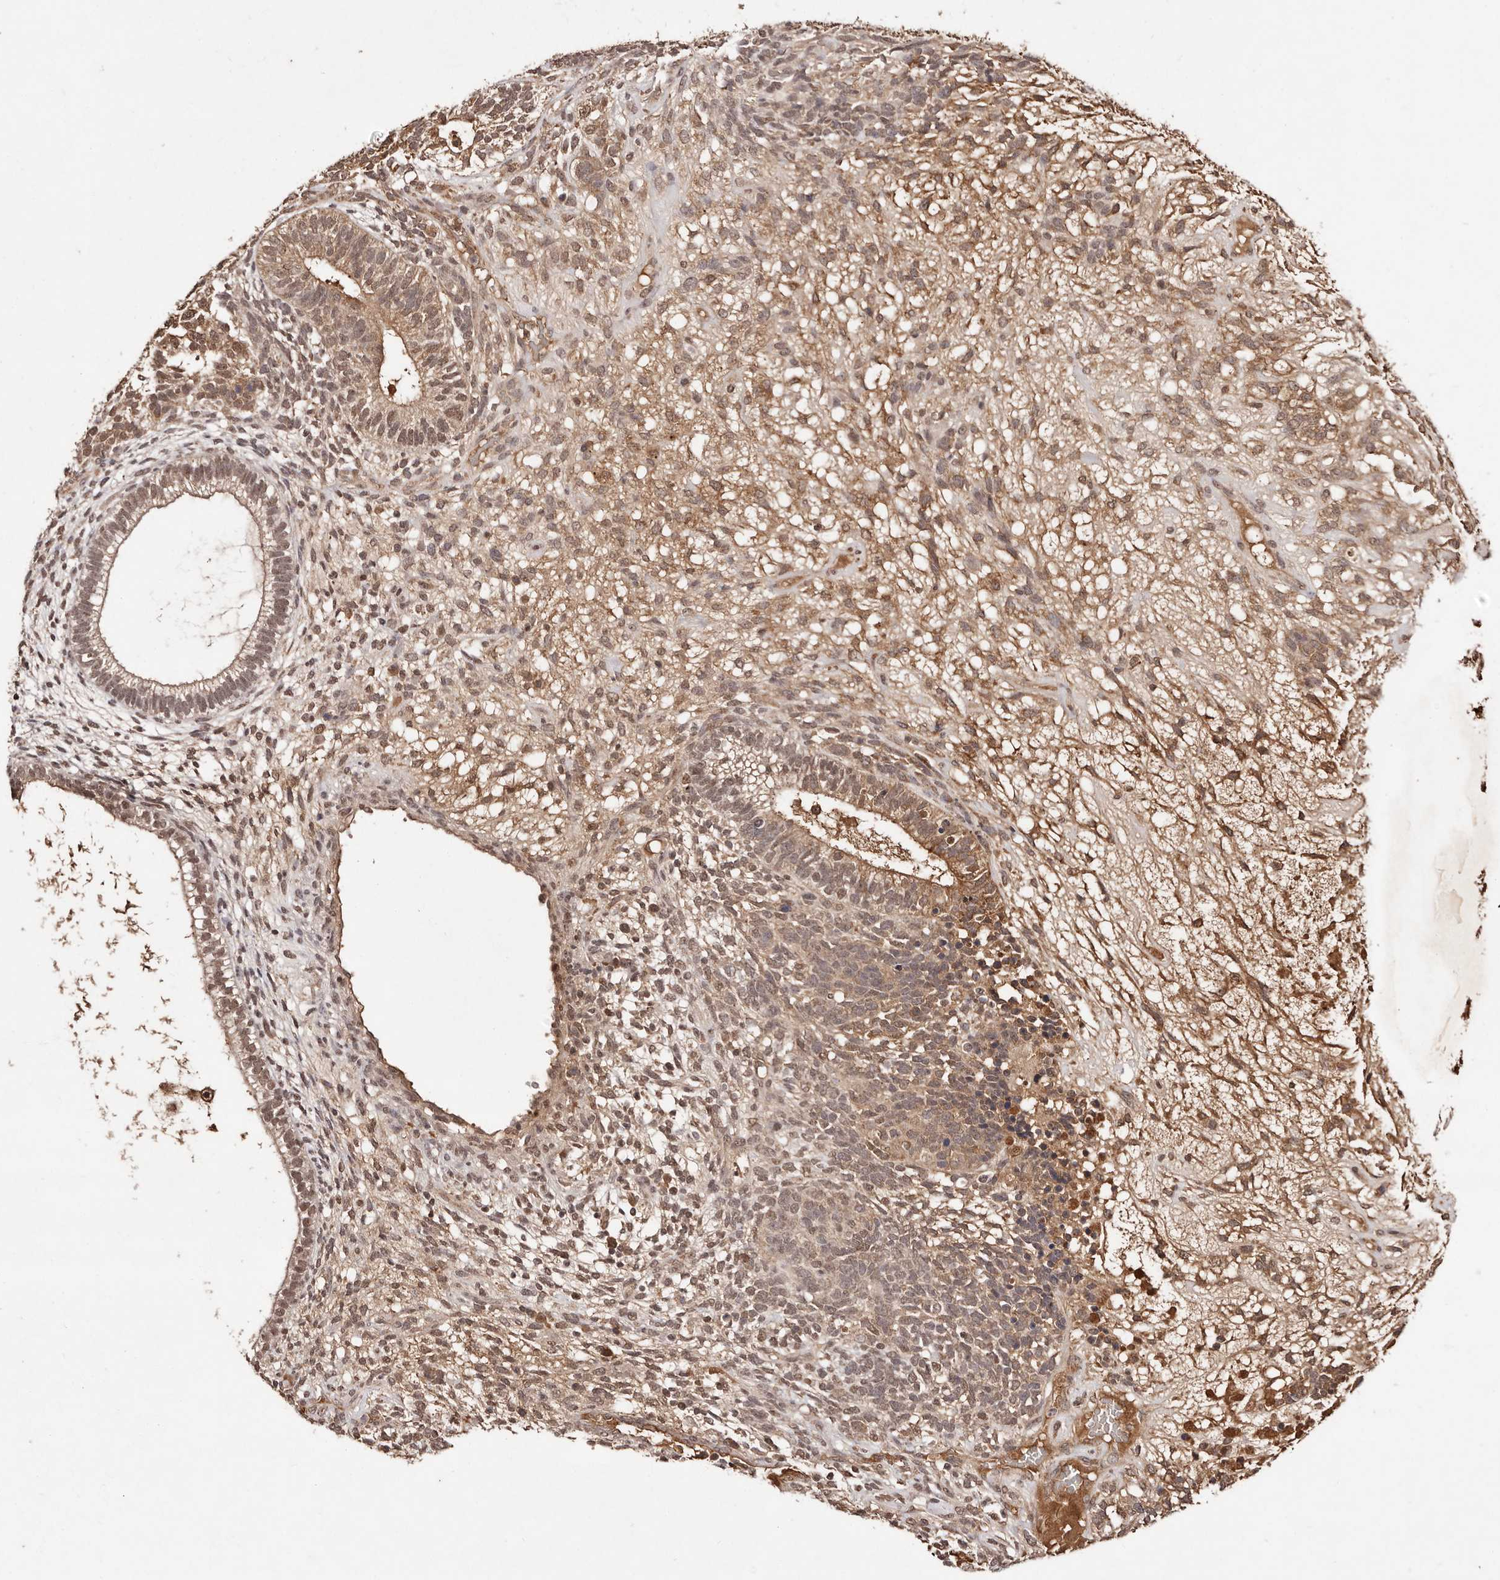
{"staining": {"intensity": "moderate", "quantity": ">75%", "location": "cytoplasmic/membranous,nuclear"}, "tissue": "testis cancer", "cell_type": "Tumor cells", "image_type": "cancer", "snomed": [{"axis": "morphology", "description": "Seminoma, NOS"}, {"axis": "morphology", "description": "Carcinoma, Embryonal, NOS"}, {"axis": "topography", "description": "Testis"}], "caption": "High-magnification brightfield microscopy of embryonal carcinoma (testis) stained with DAB (brown) and counterstained with hematoxylin (blue). tumor cells exhibit moderate cytoplasmic/membranous and nuclear staining is present in approximately>75% of cells.", "gene": "BICRAL", "patient": {"sex": "male", "age": 28}}